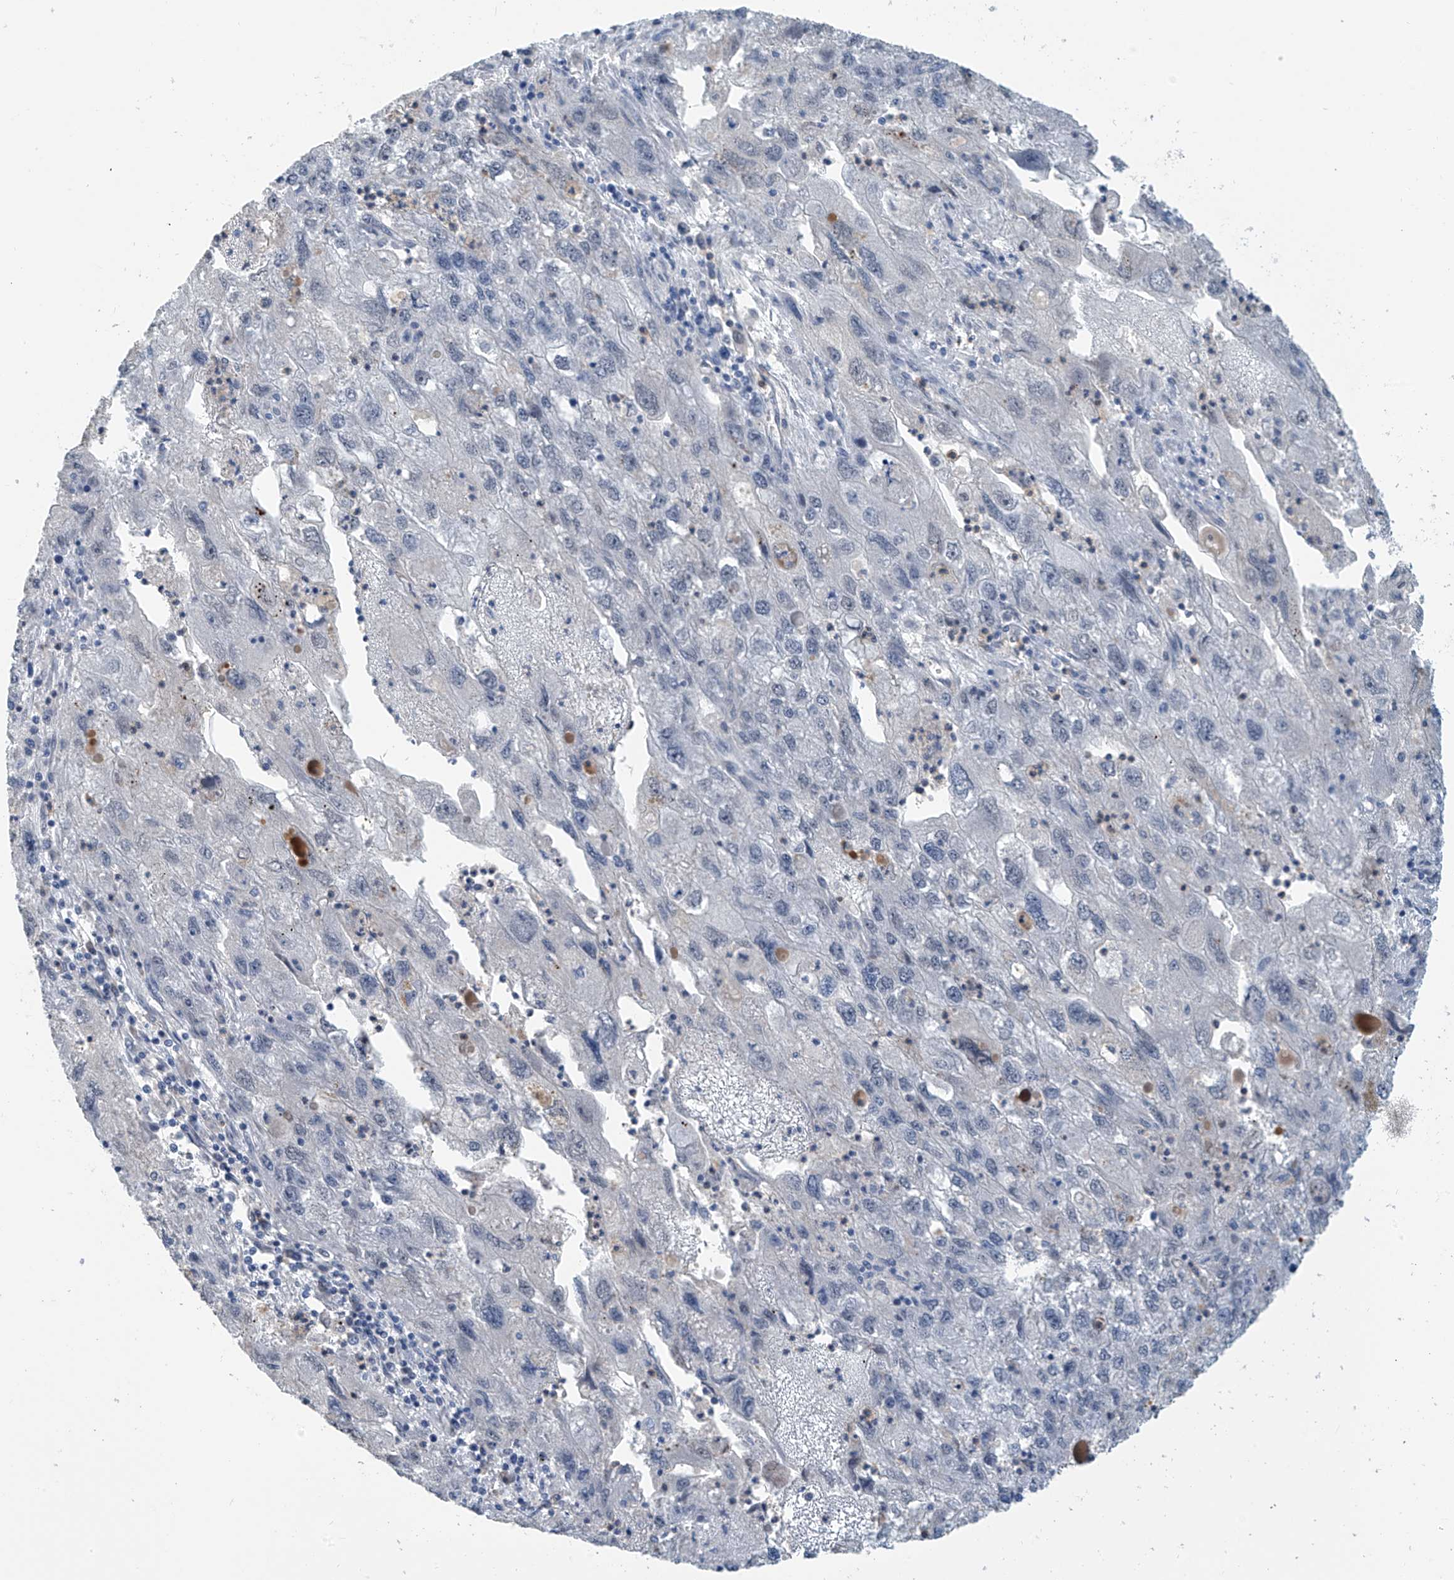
{"staining": {"intensity": "weak", "quantity": "<25%", "location": "nuclear"}, "tissue": "endometrial cancer", "cell_type": "Tumor cells", "image_type": "cancer", "snomed": [{"axis": "morphology", "description": "Adenocarcinoma, NOS"}, {"axis": "topography", "description": "Endometrium"}], "caption": "There is no significant expression in tumor cells of endometrial adenocarcinoma.", "gene": "MCM9", "patient": {"sex": "female", "age": 49}}